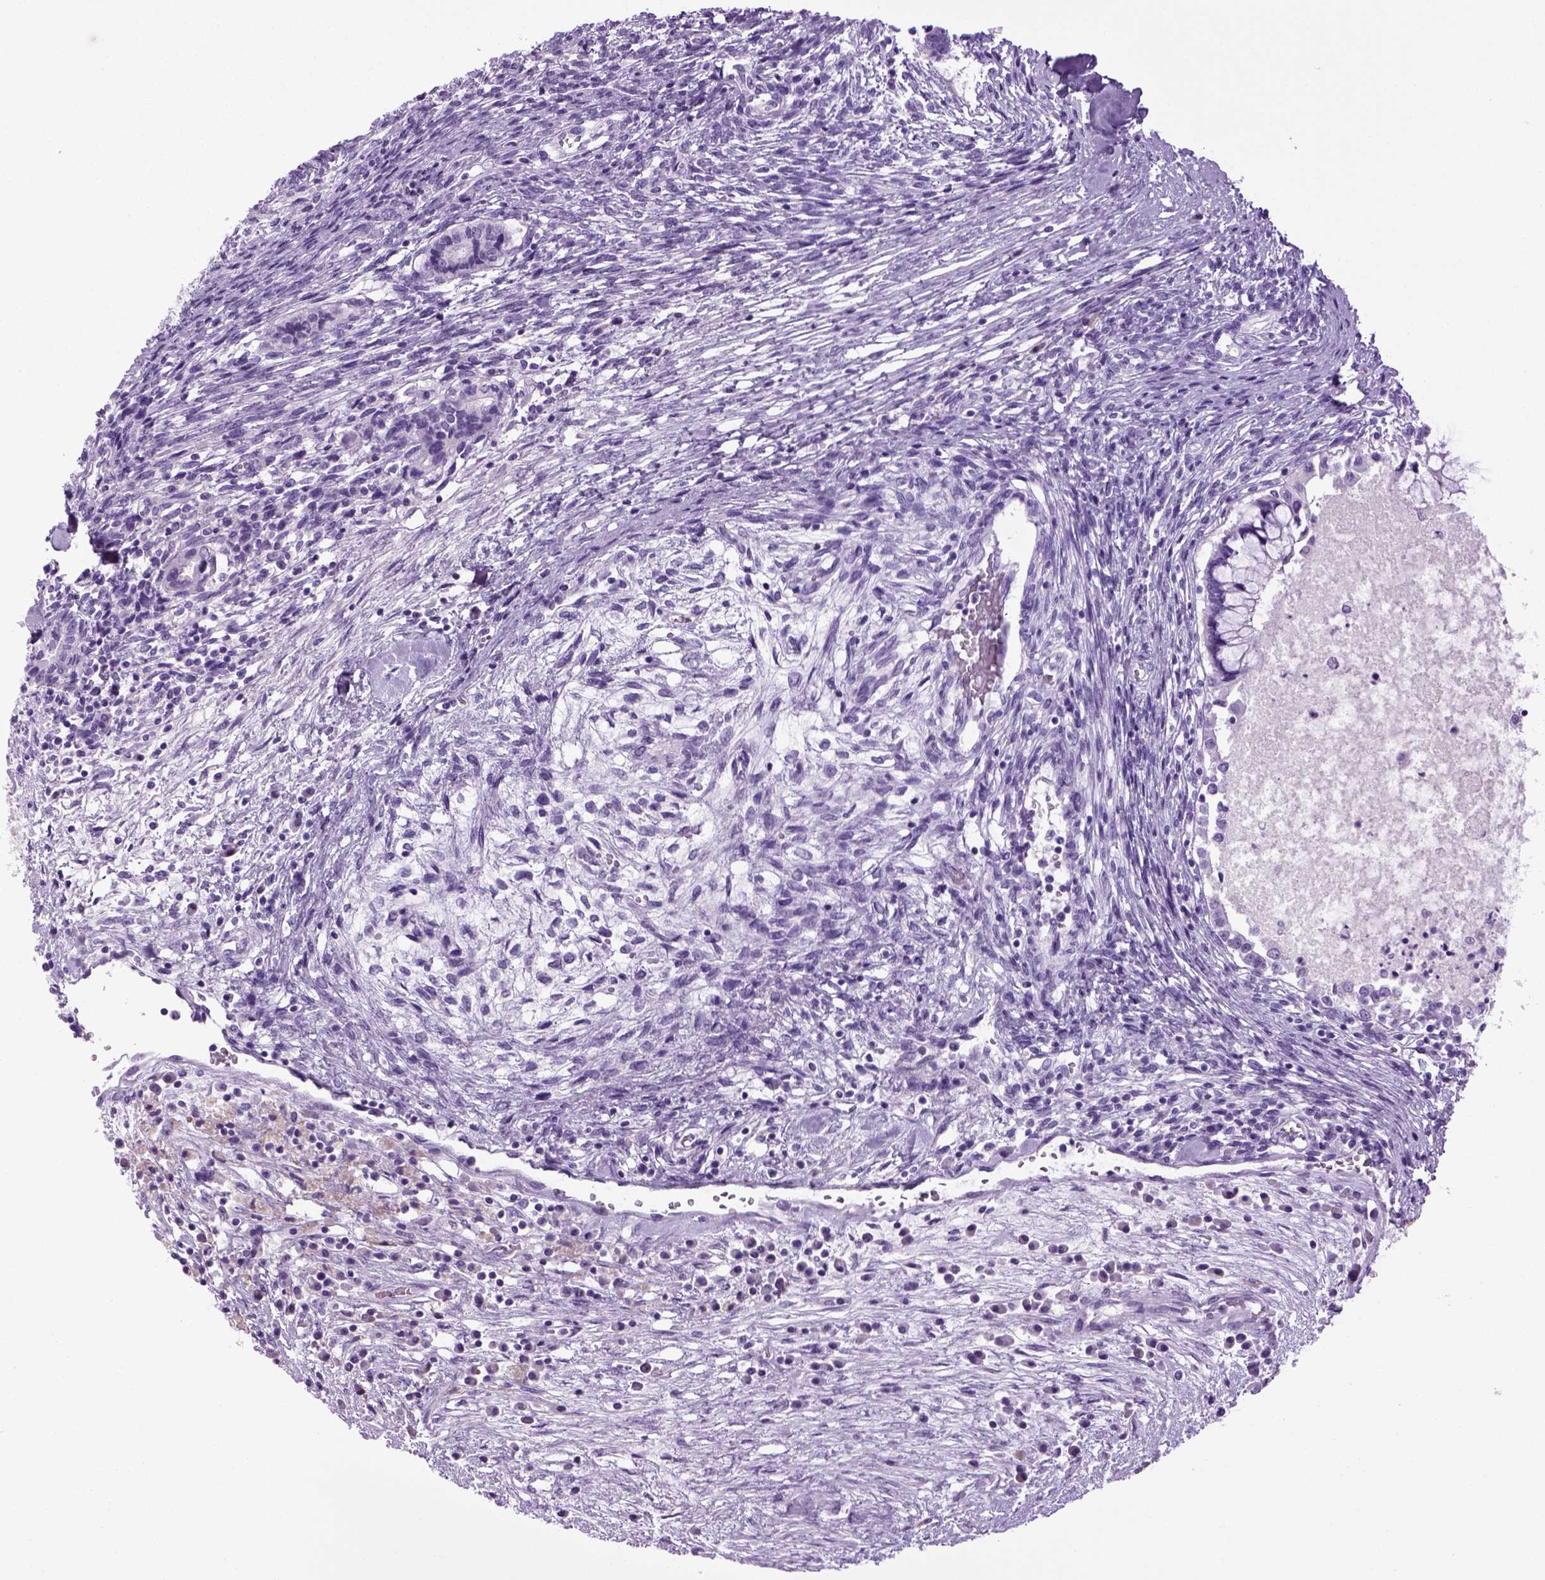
{"staining": {"intensity": "negative", "quantity": "none", "location": "none"}, "tissue": "testis cancer", "cell_type": "Tumor cells", "image_type": "cancer", "snomed": [{"axis": "morphology", "description": "Carcinoma, Embryonal, NOS"}, {"axis": "topography", "description": "Testis"}], "caption": "This is an immunohistochemistry micrograph of human testis cancer. There is no staining in tumor cells.", "gene": "HMCN2", "patient": {"sex": "male", "age": 37}}